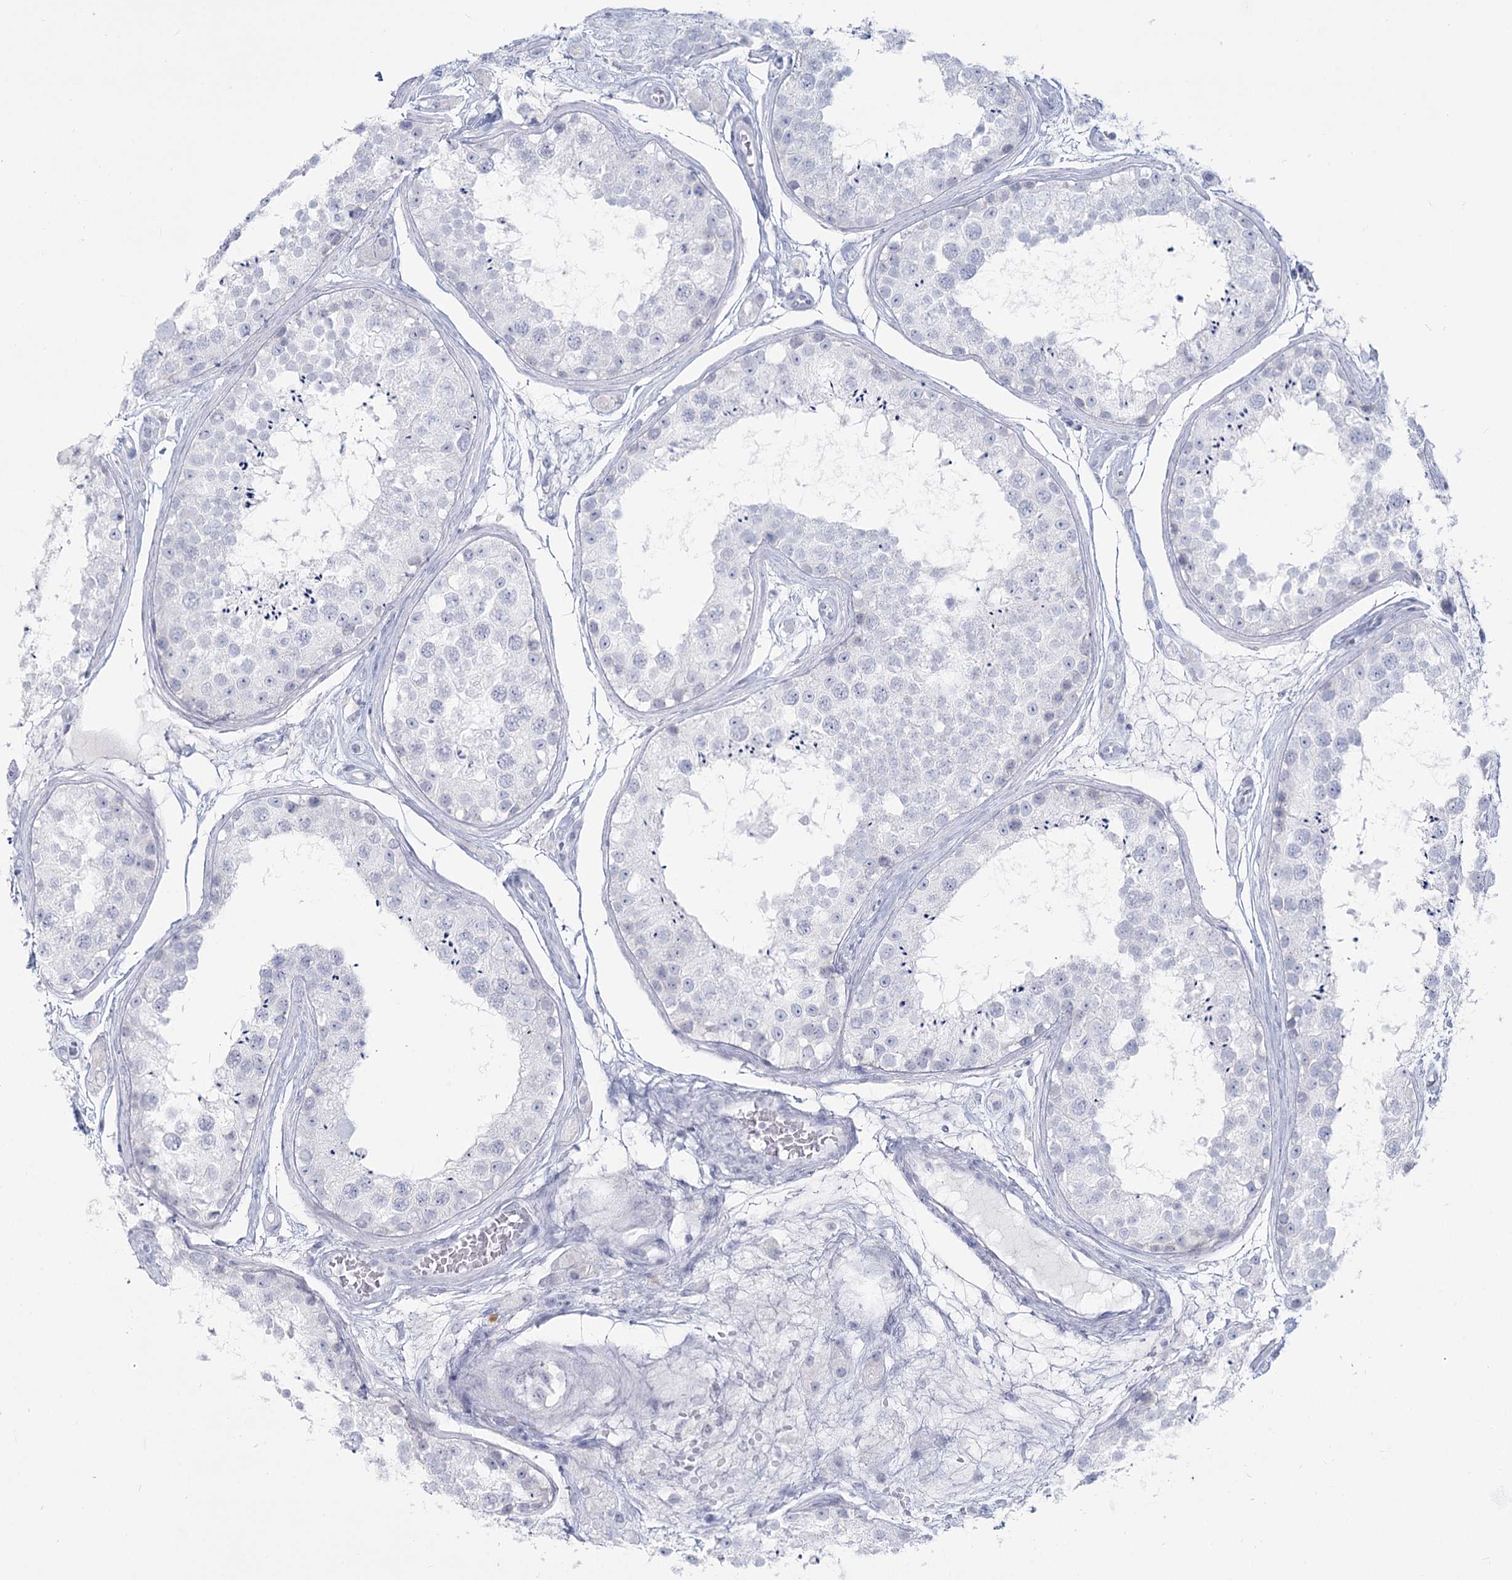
{"staining": {"intensity": "negative", "quantity": "none", "location": "none"}, "tissue": "testis", "cell_type": "Cells in seminiferous ducts", "image_type": "normal", "snomed": [{"axis": "morphology", "description": "Normal tissue, NOS"}, {"axis": "topography", "description": "Testis"}], "caption": "DAB immunohistochemical staining of unremarkable human testis demonstrates no significant positivity in cells in seminiferous ducts. (DAB (3,3'-diaminobenzidine) immunohistochemistry (IHC), high magnification).", "gene": "SLC6A19", "patient": {"sex": "male", "age": 25}}